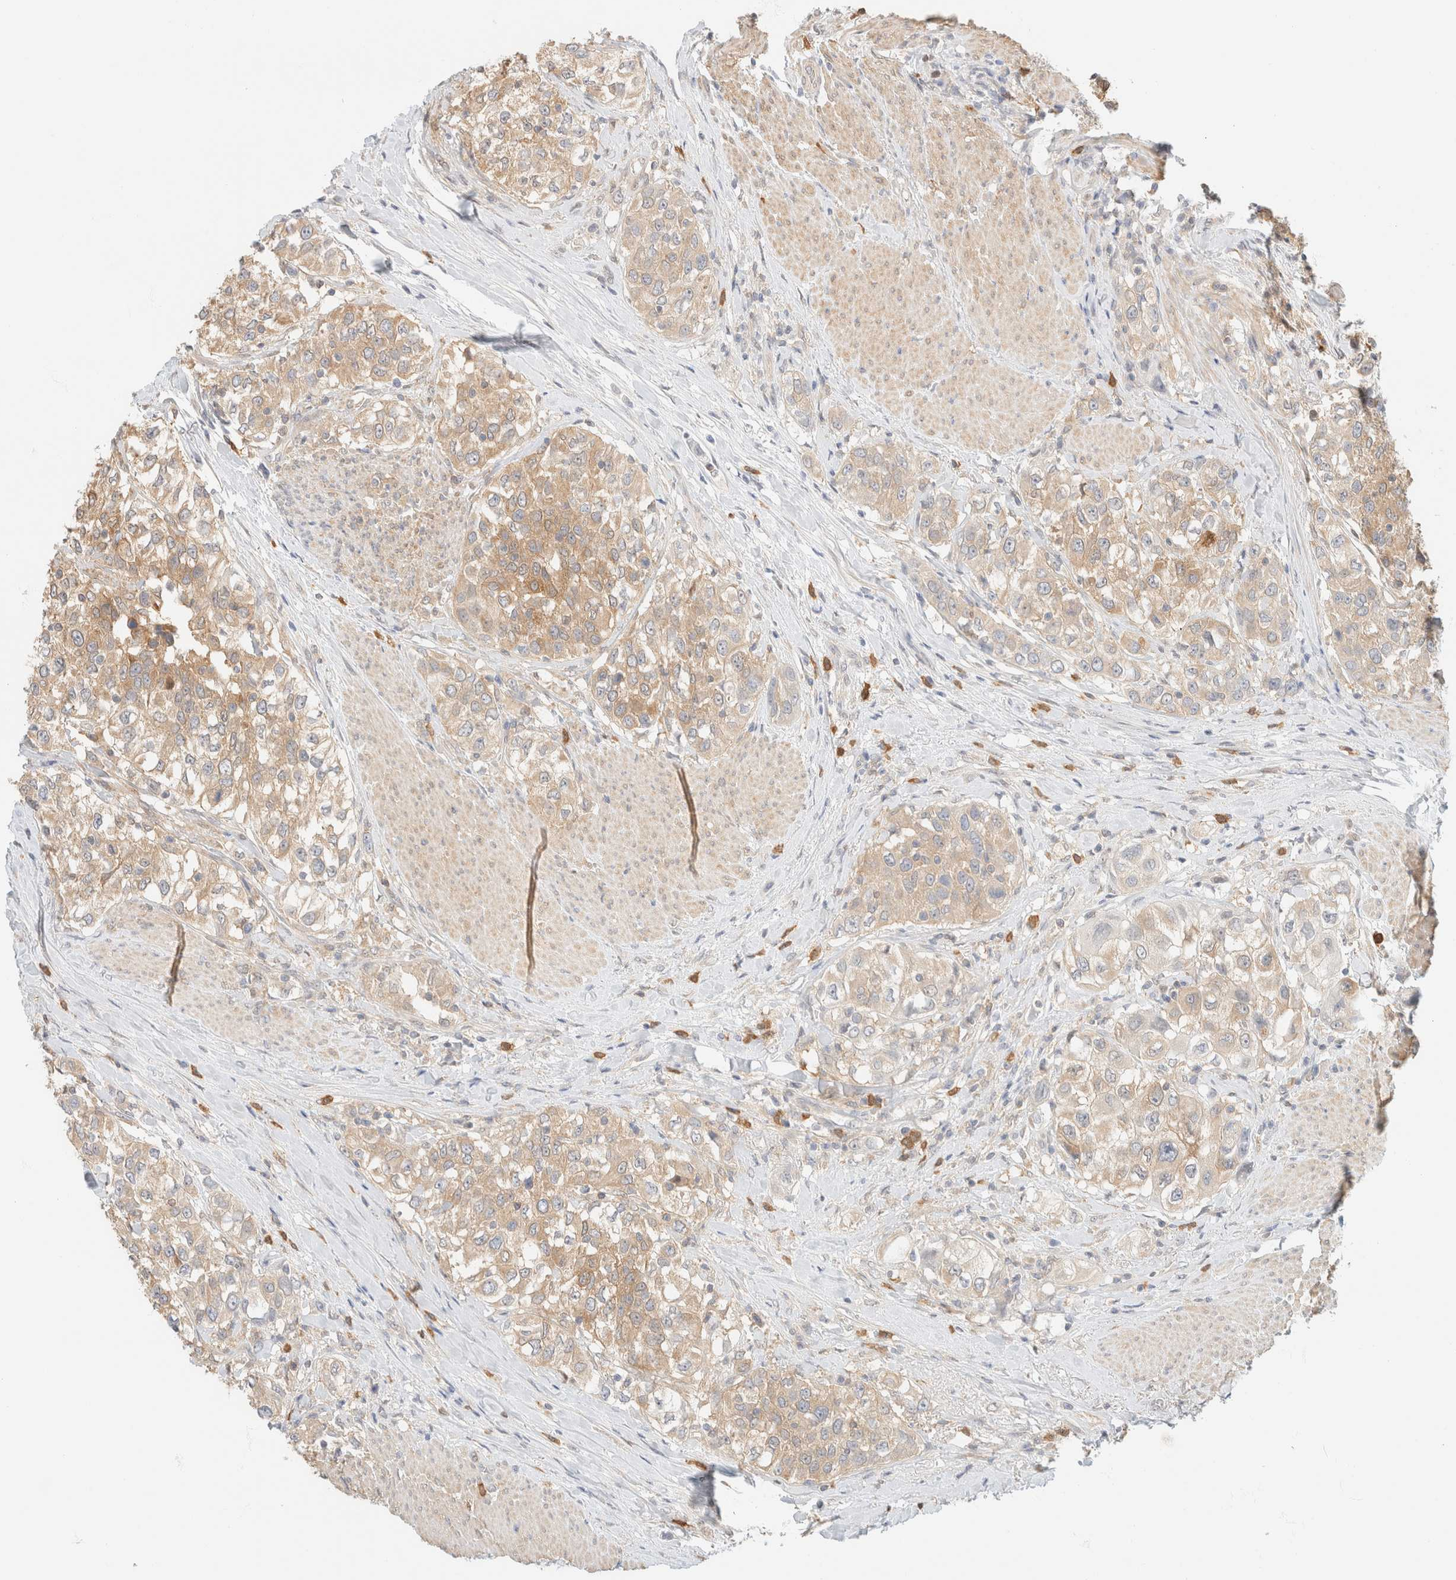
{"staining": {"intensity": "moderate", "quantity": ">75%", "location": "cytoplasmic/membranous"}, "tissue": "urothelial cancer", "cell_type": "Tumor cells", "image_type": "cancer", "snomed": [{"axis": "morphology", "description": "Urothelial carcinoma, High grade"}, {"axis": "topography", "description": "Urinary bladder"}], "caption": "Immunohistochemistry staining of high-grade urothelial carcinoma, which reveals medium levels of moderate cytoplasmic/membranous staining in about >75% of tumor cells indicating moderate cytoplasmic/membranous protein staining. The staining was performed using DAB (3,3'-diaminobenzidine) (brown) for protein detection and nuclei were counterstained in hematoxylin (blue).", "gene": "GPI", "patient": {"sex": "female", "age": 80}}